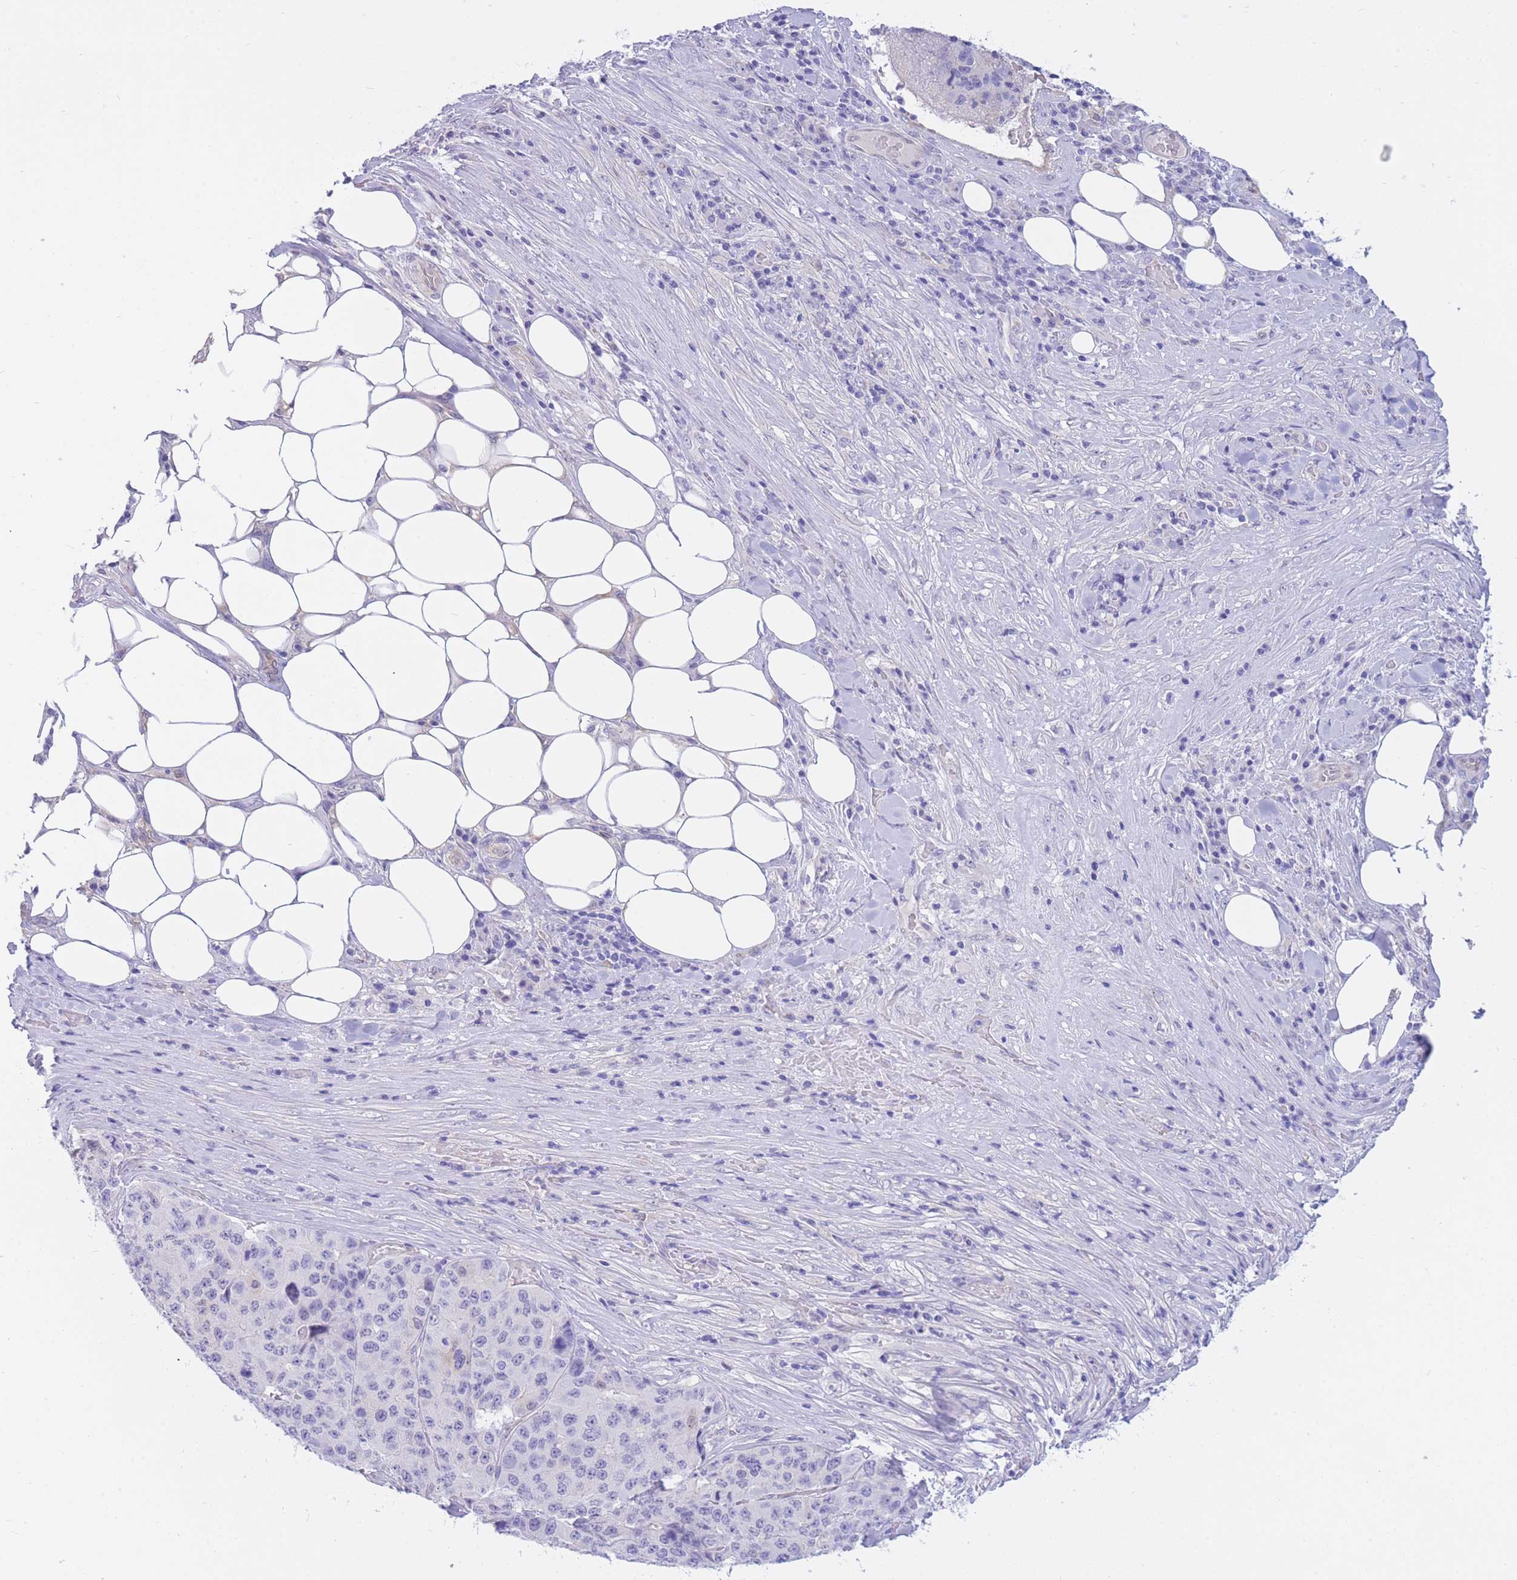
{"staining": {"intensity": "negative", "quantity": "none", "location": "none"}, "tissue": "stomach cancer", "cell_type": "Tumor cells", "image_type": "cancer", "snomed": [{"axis": "morphology", "description": "Adenocarcinoma, NOS"}, {"axis": "topography", "description": "Stomach"}], "caption": "Histopathology image shows no significant protein staining in tumor cells of stomach cancer.", "gene": "SULT1A1", "patient": {"sex": "male", "age": 71}}